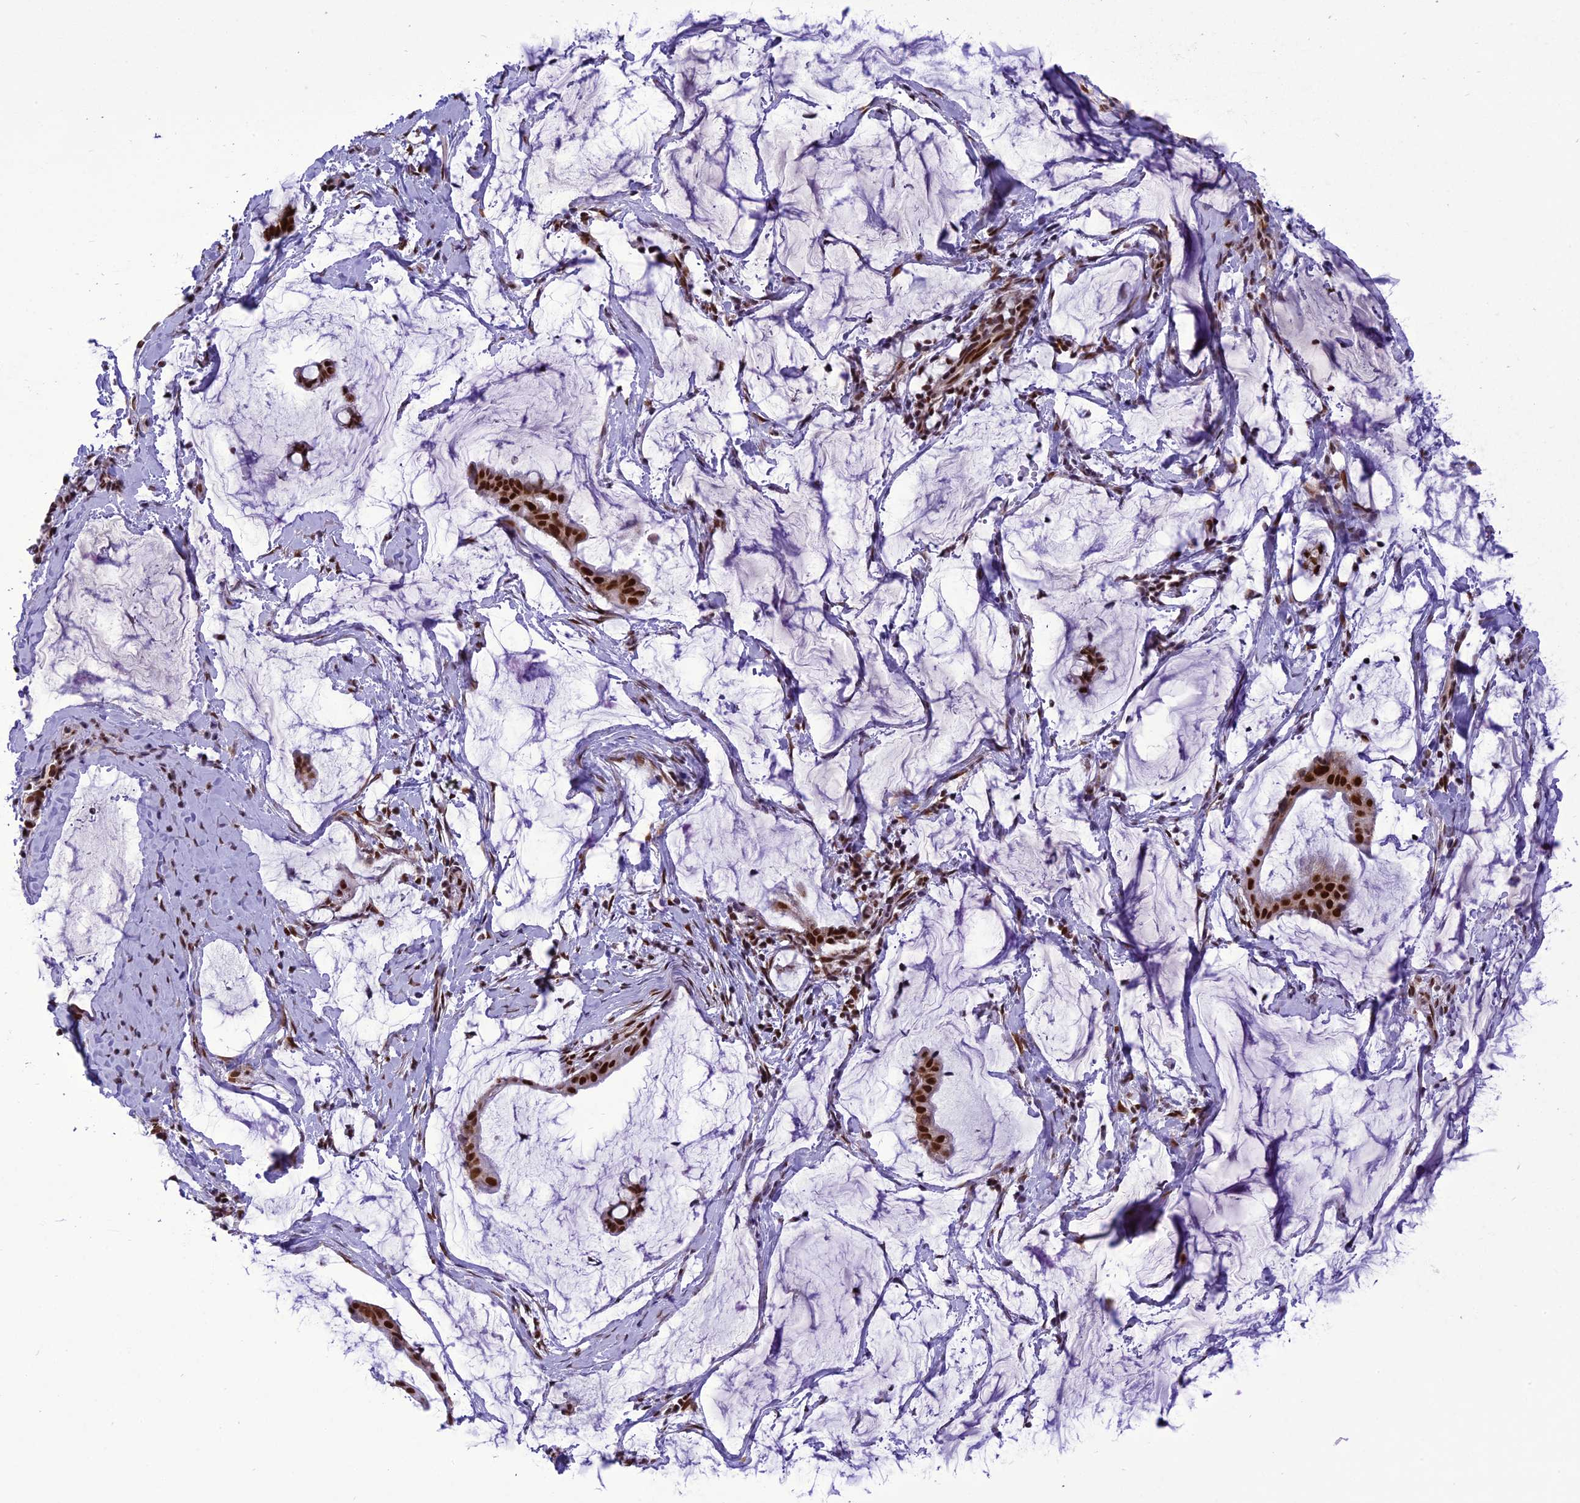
{"staining": {"intensity": "strong", "quantity": ">75%", "location": "nuclear"}, "tissue": "ovarian cancer", "cell_type": "Tumor cells", "image_type": "cancer", "snomed": [{"axis": "morphology", "description": "Cystadenocarcinoma, mucinous, NOS"}, {"axis": "topography", "description": "Ovary"}], "caption": "Strong nuclear positivity for a protein is appreciated in approximately >75% of tumor cells of mucinous cystadenocarcinoma (ovarian) using immunohistochemistry (IHC).", "gene": "DDX1", "patient": {"sex": "female", "age": 73}}